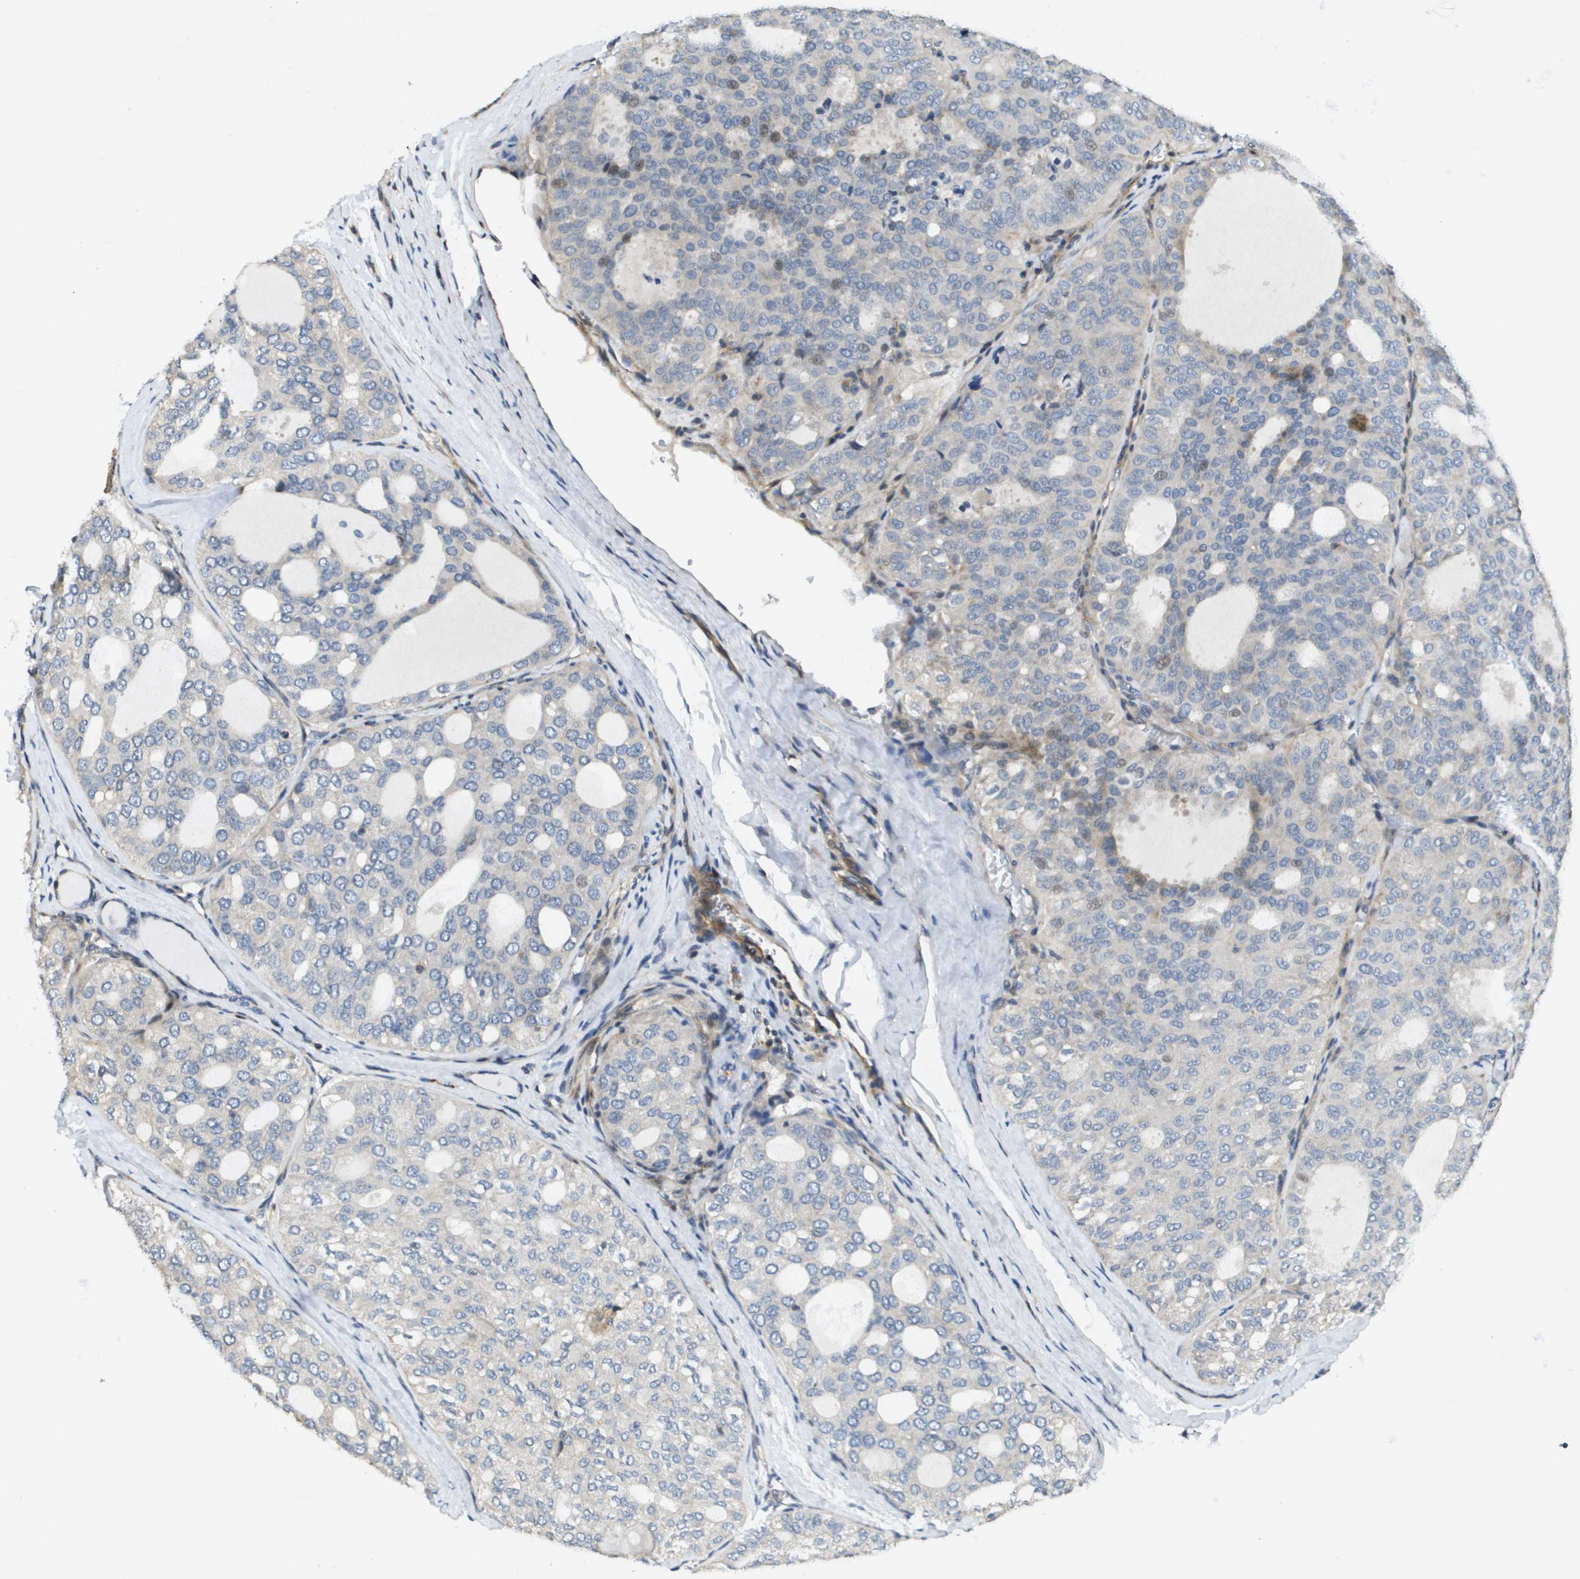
{"staining": {"intensity": "weak", "quantity": "<25%", "location": "nuclear"}, "tissue": "thyroid cancer", "cell_type": "Tumor cells", "image_type": "cancer", "snomed": [{"axis": "morphology", "description": "Follicular adenoma carcinoma, NOS"}, {"axis": "topography", "description": "Thyroid gland"}], "caption": "This is an immunohistochemistry (IHC) histopathology image of thyroid cancer. There is no expression in tumor cells.", "gene": "SCN4B", "patient": {"sex": "male", "age": 75}}